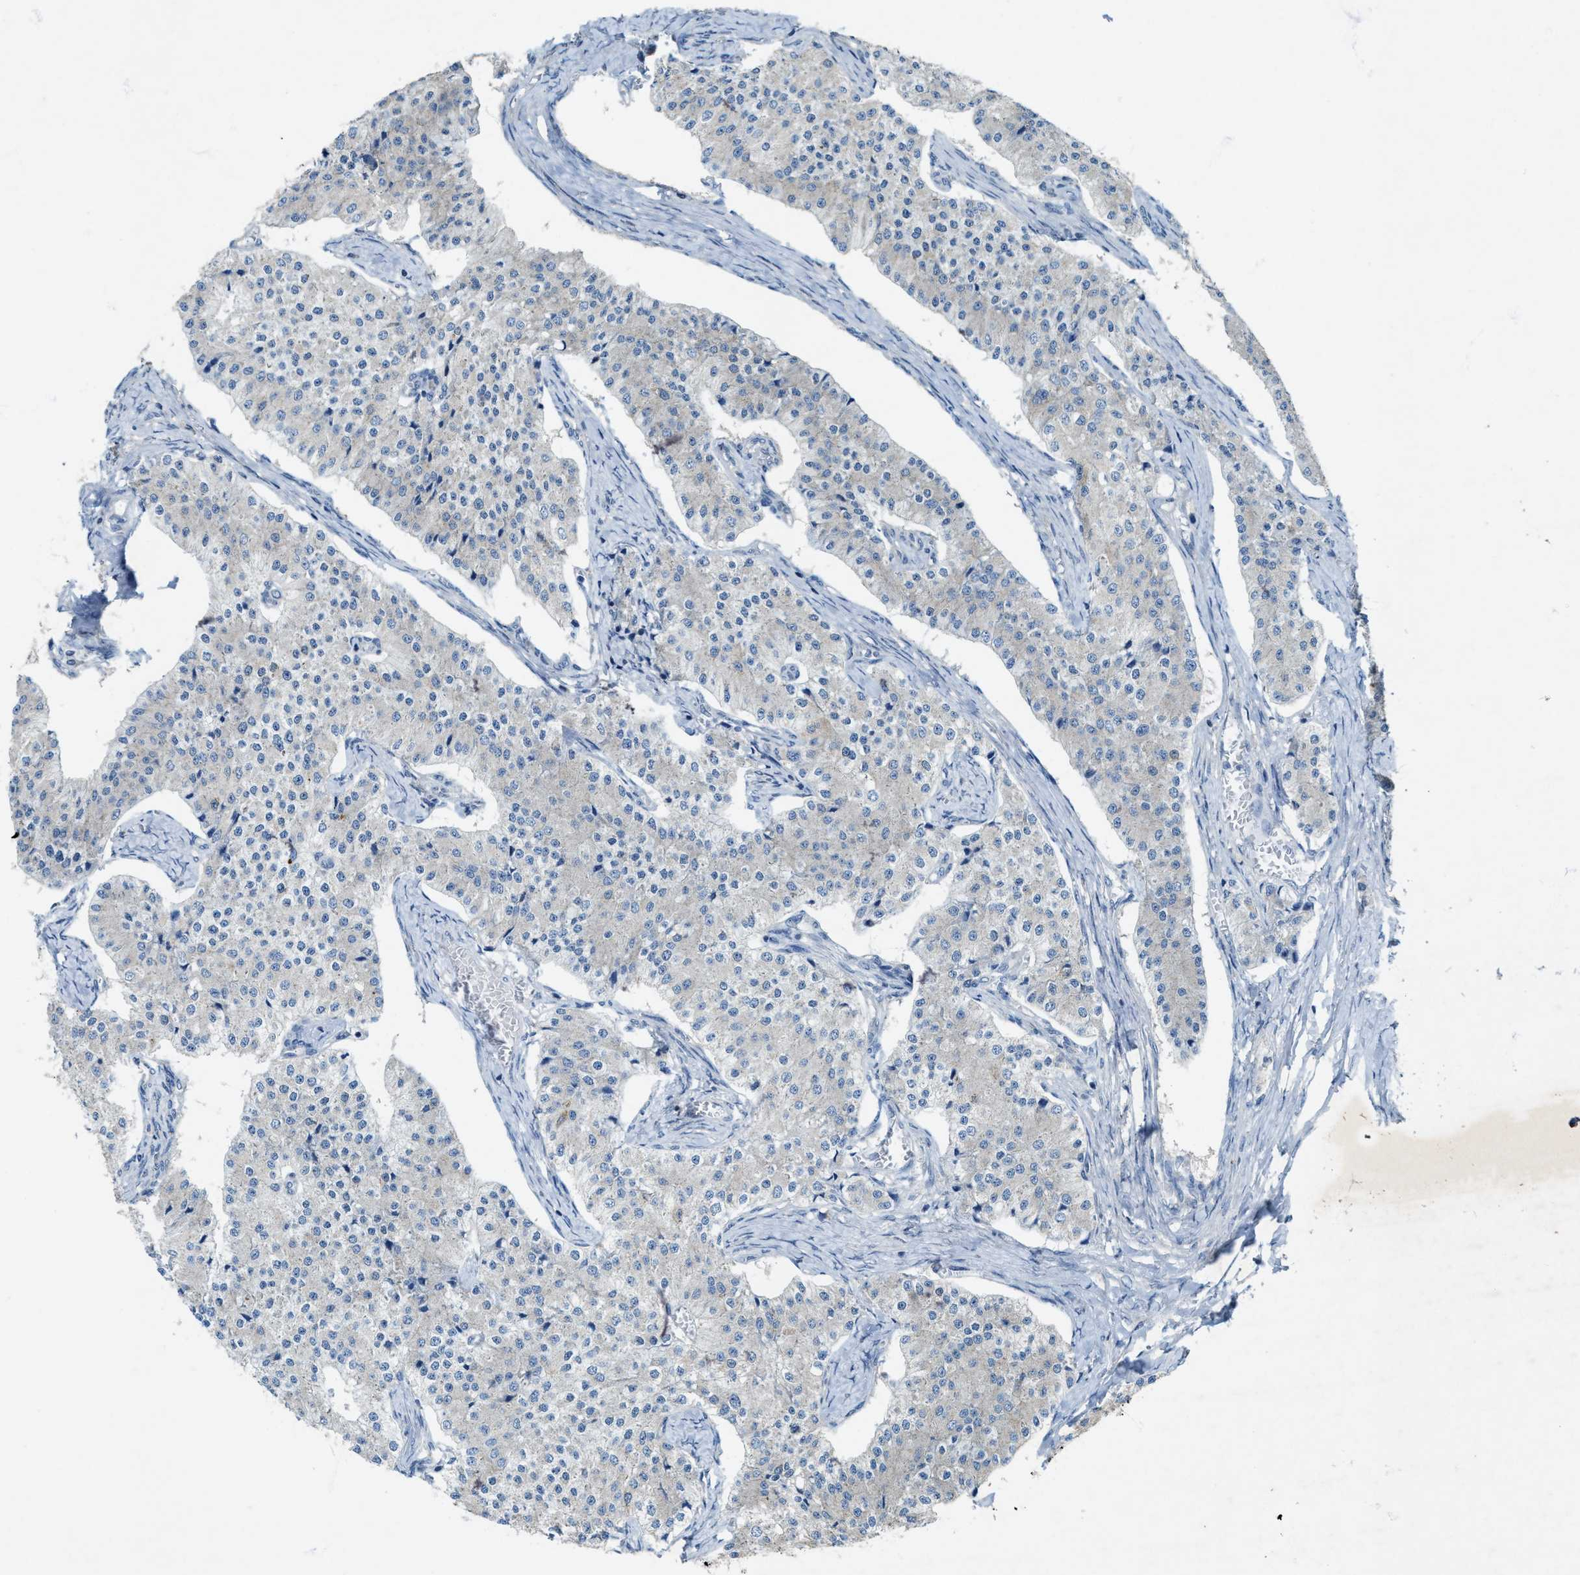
{"staining": {"intensity": "negative", "quantity": "none", "location": "none"}, "tissue": "carcinoid", "cell_type": "Tumor cells", "image_type": "cancer", "snomed": [{"axis": "morphology", "description": "Carcinoid, malignant, NOS"}, {"axis": "topography", "description": "Colon"}], "caption": "Carcinoid was stained to show a protein in brown. There is no significant positivity in tumor cells.", "gene": "PDP2", "patient": {"sex": "female", "age": 52}}